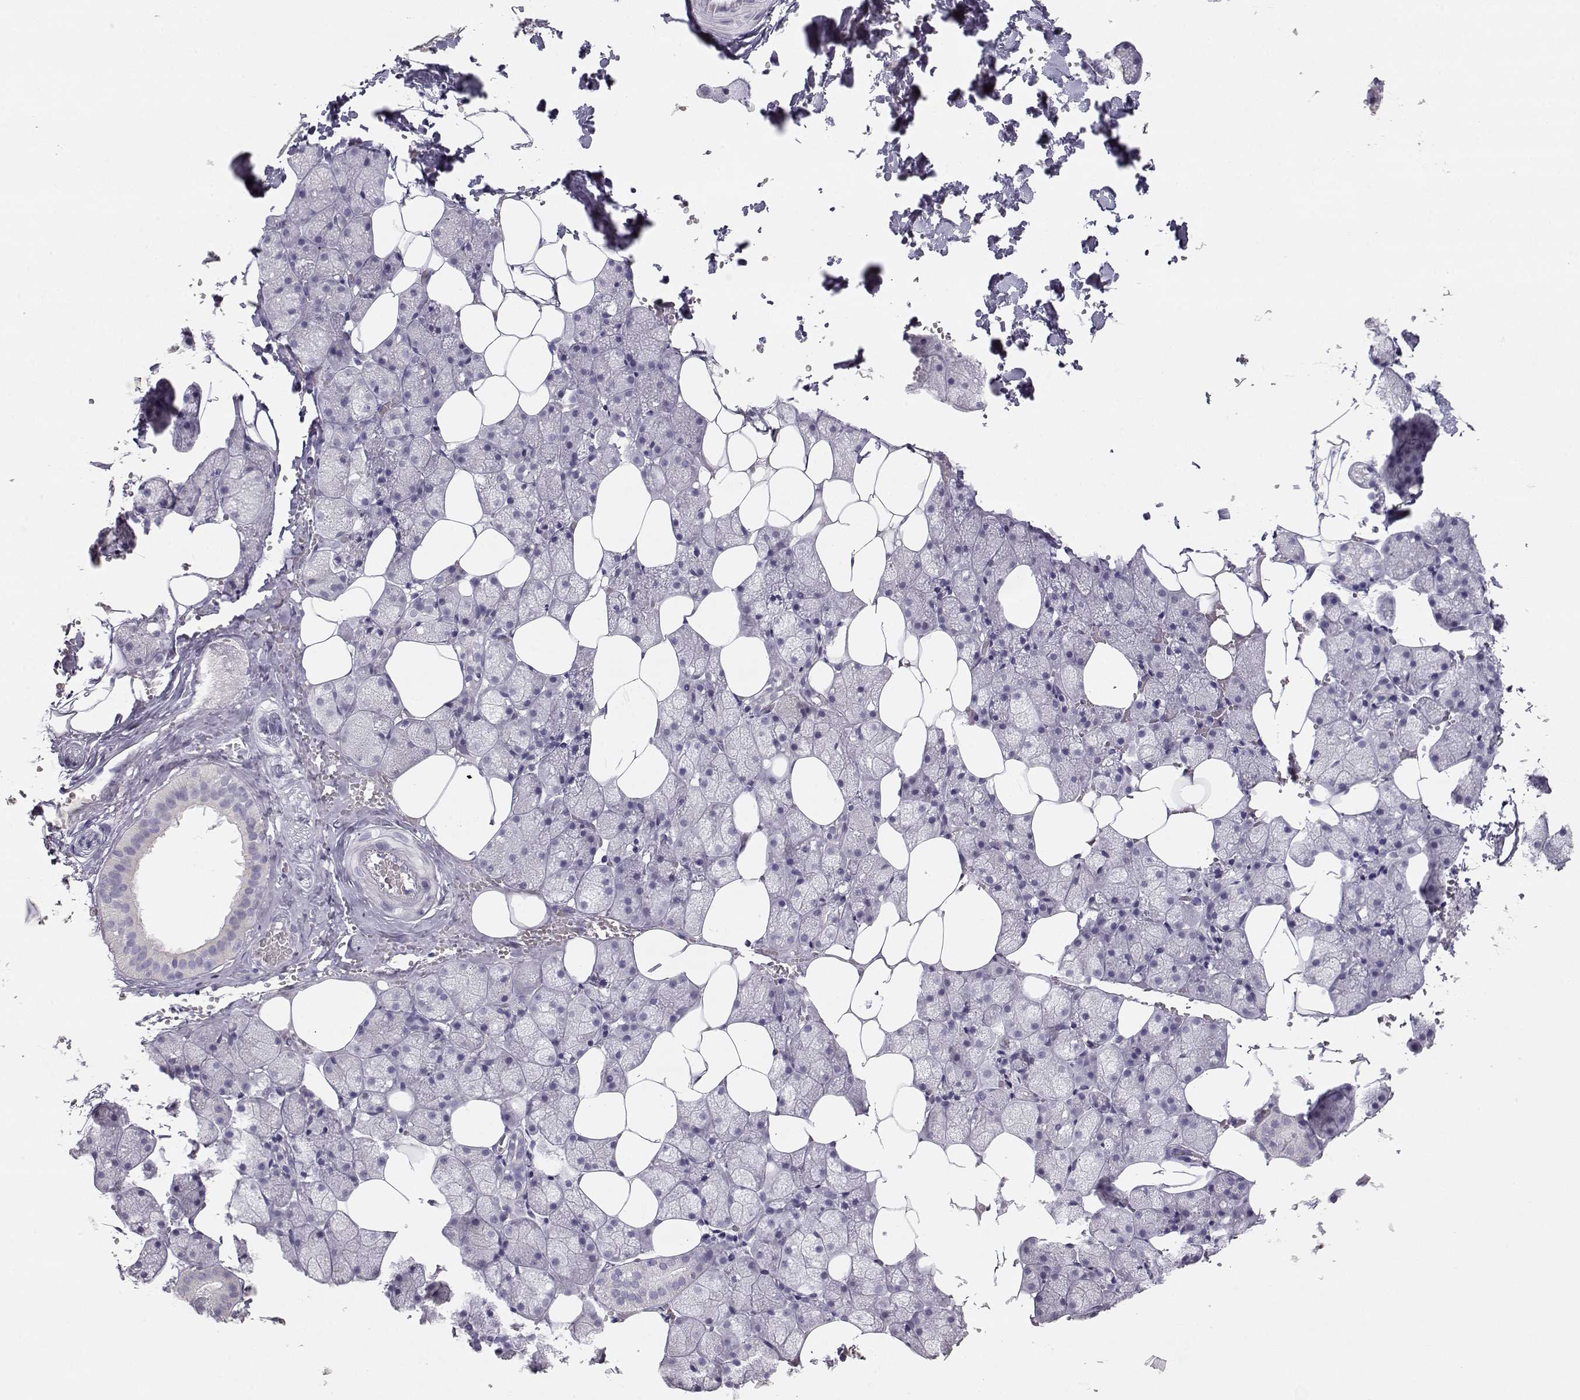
{"staining": {"intensity": "negative", "quantity": "none", "location": "none"}, "tissue": "salivary gland", "cell_type": "Glandular cells", "image_type": "normal", "snomed": [{"axis": "morphology", "description": "Normal tissue, NOS"}, {"axis": "topography", "description": "Salivary gland"}], "caption": "Immunohistochemistry (IHC) of unremarkable salivary gland demonstrates no expression in glandular cells.", "gene": "LEPR", "patient": {"sex": "male", "age": 38}}